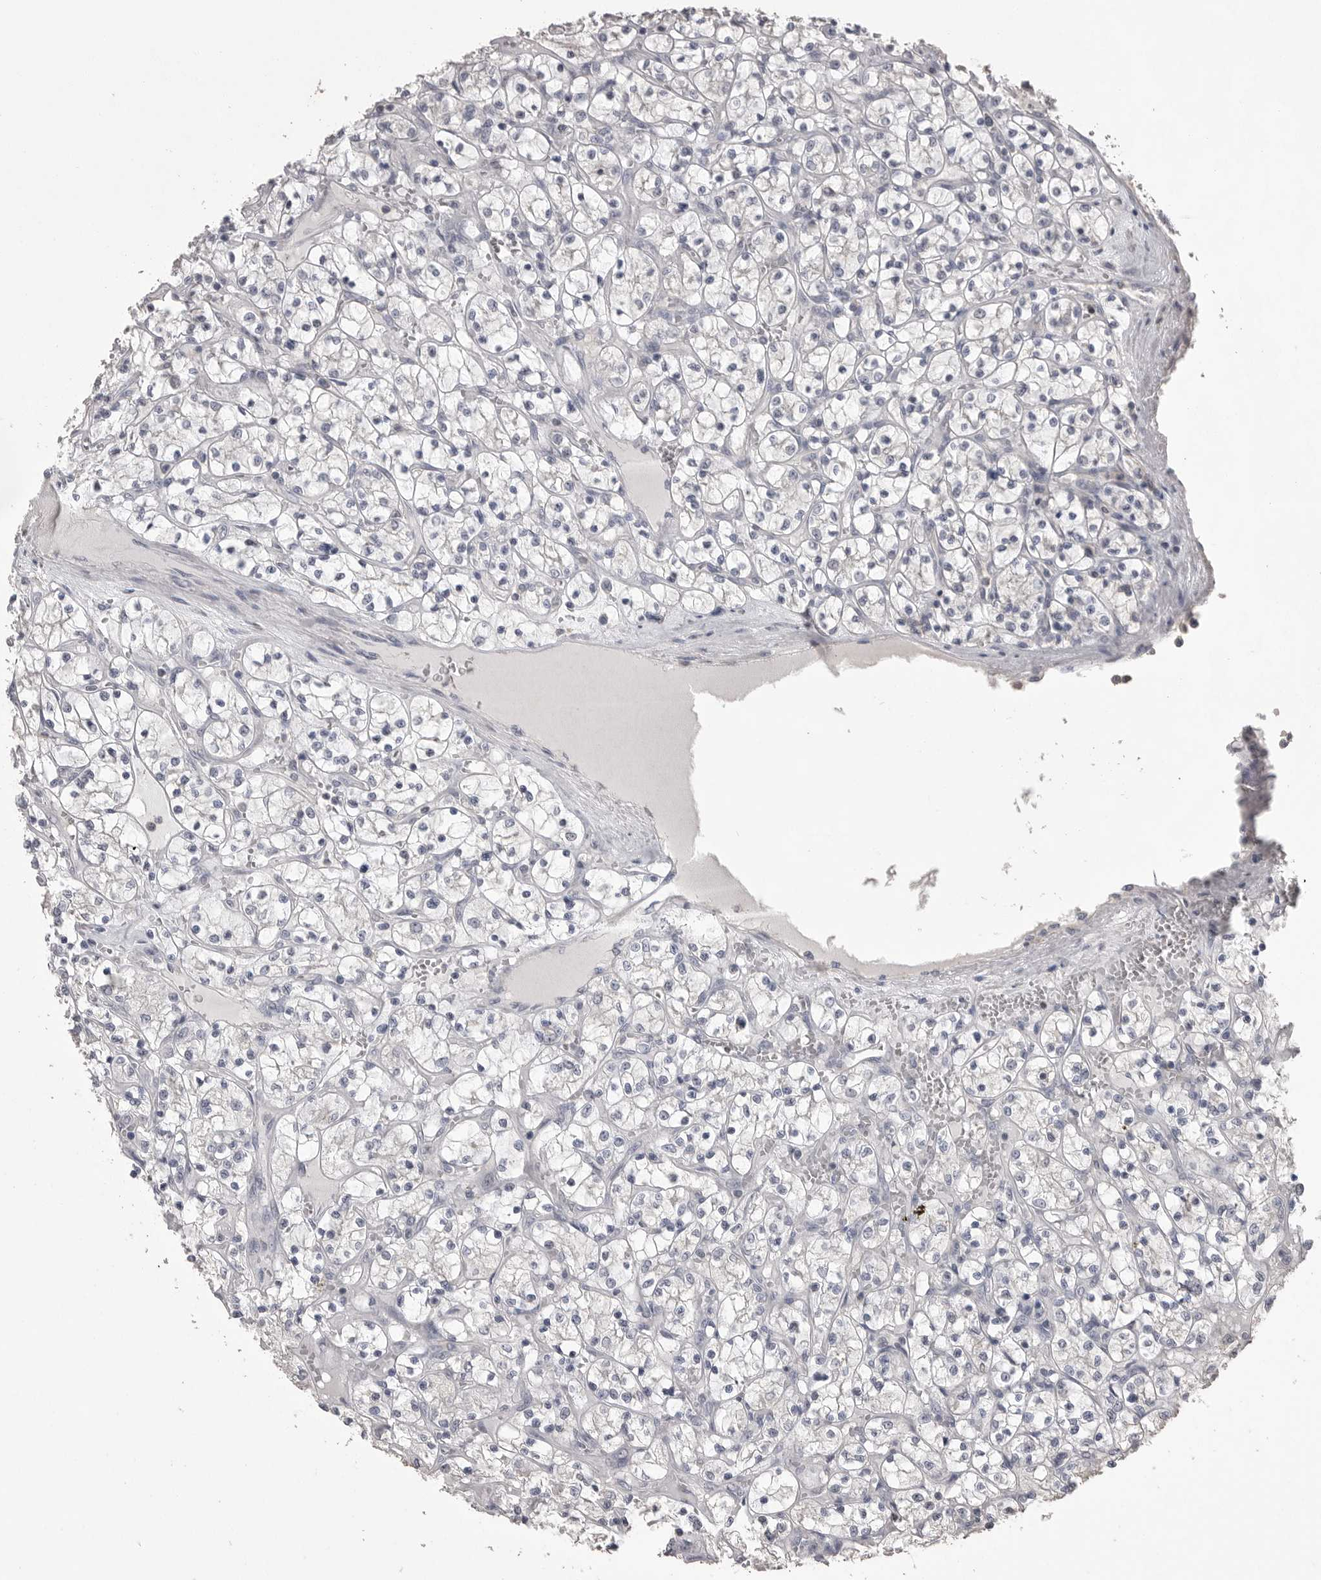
{"staining": {"intensity": "negative", "quantity": "none", "location": "none"}, "tissue": "renal cancer", "cell_type": "Tumor cells", "image_type": "cancer", "snomed": [{"axis": "morphology", "description": "Adenocarcinoma, NOS"}, {"axis": "topography", "description": "Kidney"}], "caption": "The image demonstrates no significant positivity in tumor cells of renal adenocarcinoma.", "gene": "MMP7", "patient": {"sex": "female", "age": 69}}